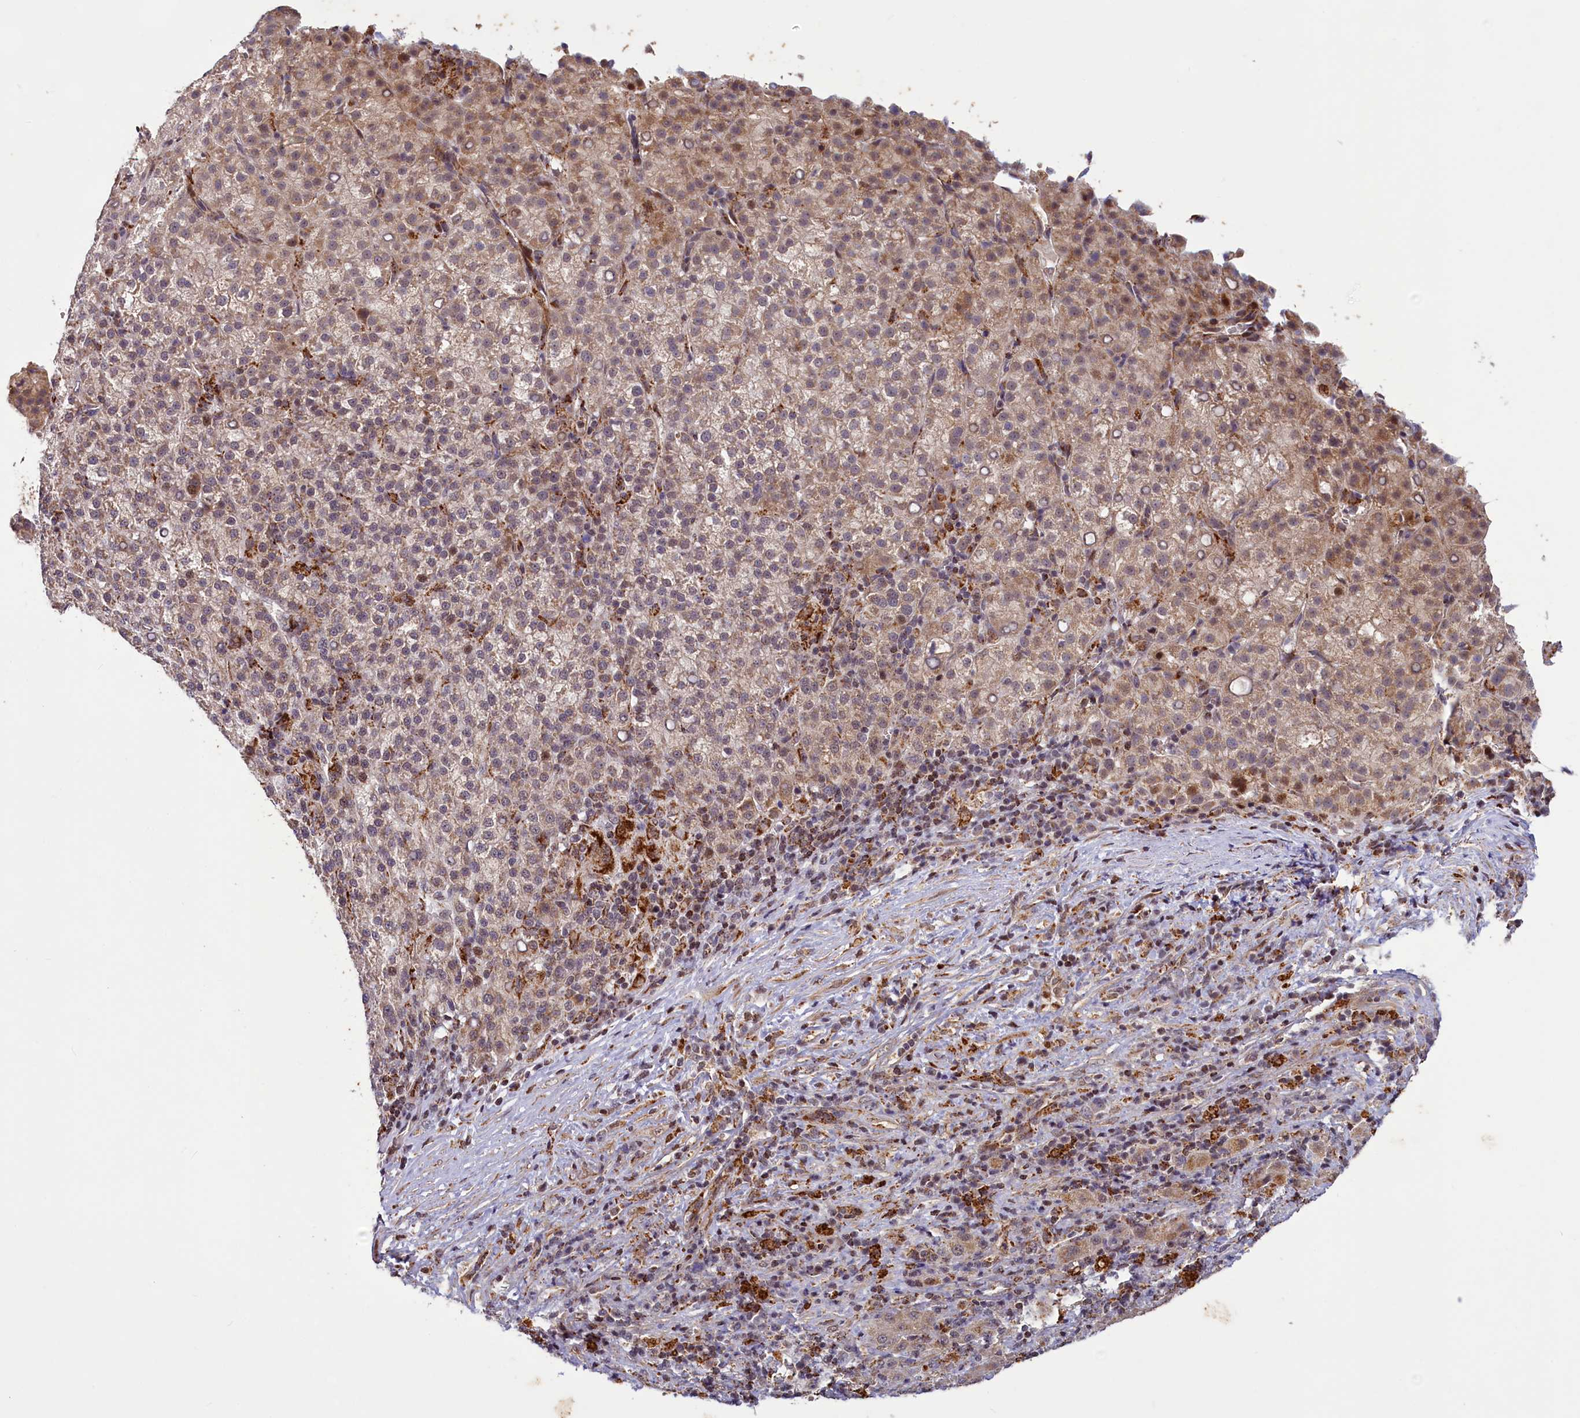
{"staining": {"intensity": "moderate", "quantity": "25%-75%", "location": "cytoplasmic/membranous"}, "tissue": "liver cancer", "cell_type": "Tumor cells", "image_type": "cancer", "snomed": [{"axis": "morphology", "description": "Carcinoma, Hepatocellular, NOS"}, {"axis": "topography", "description": "Liver"}], "caption": "A brown stain shows moderate cytoplasmic/membranous positivity of a protein in liver cancer tumor cells.", "gene": "DYNC2H1", "patient": {"sex": "female", "age": 58}}